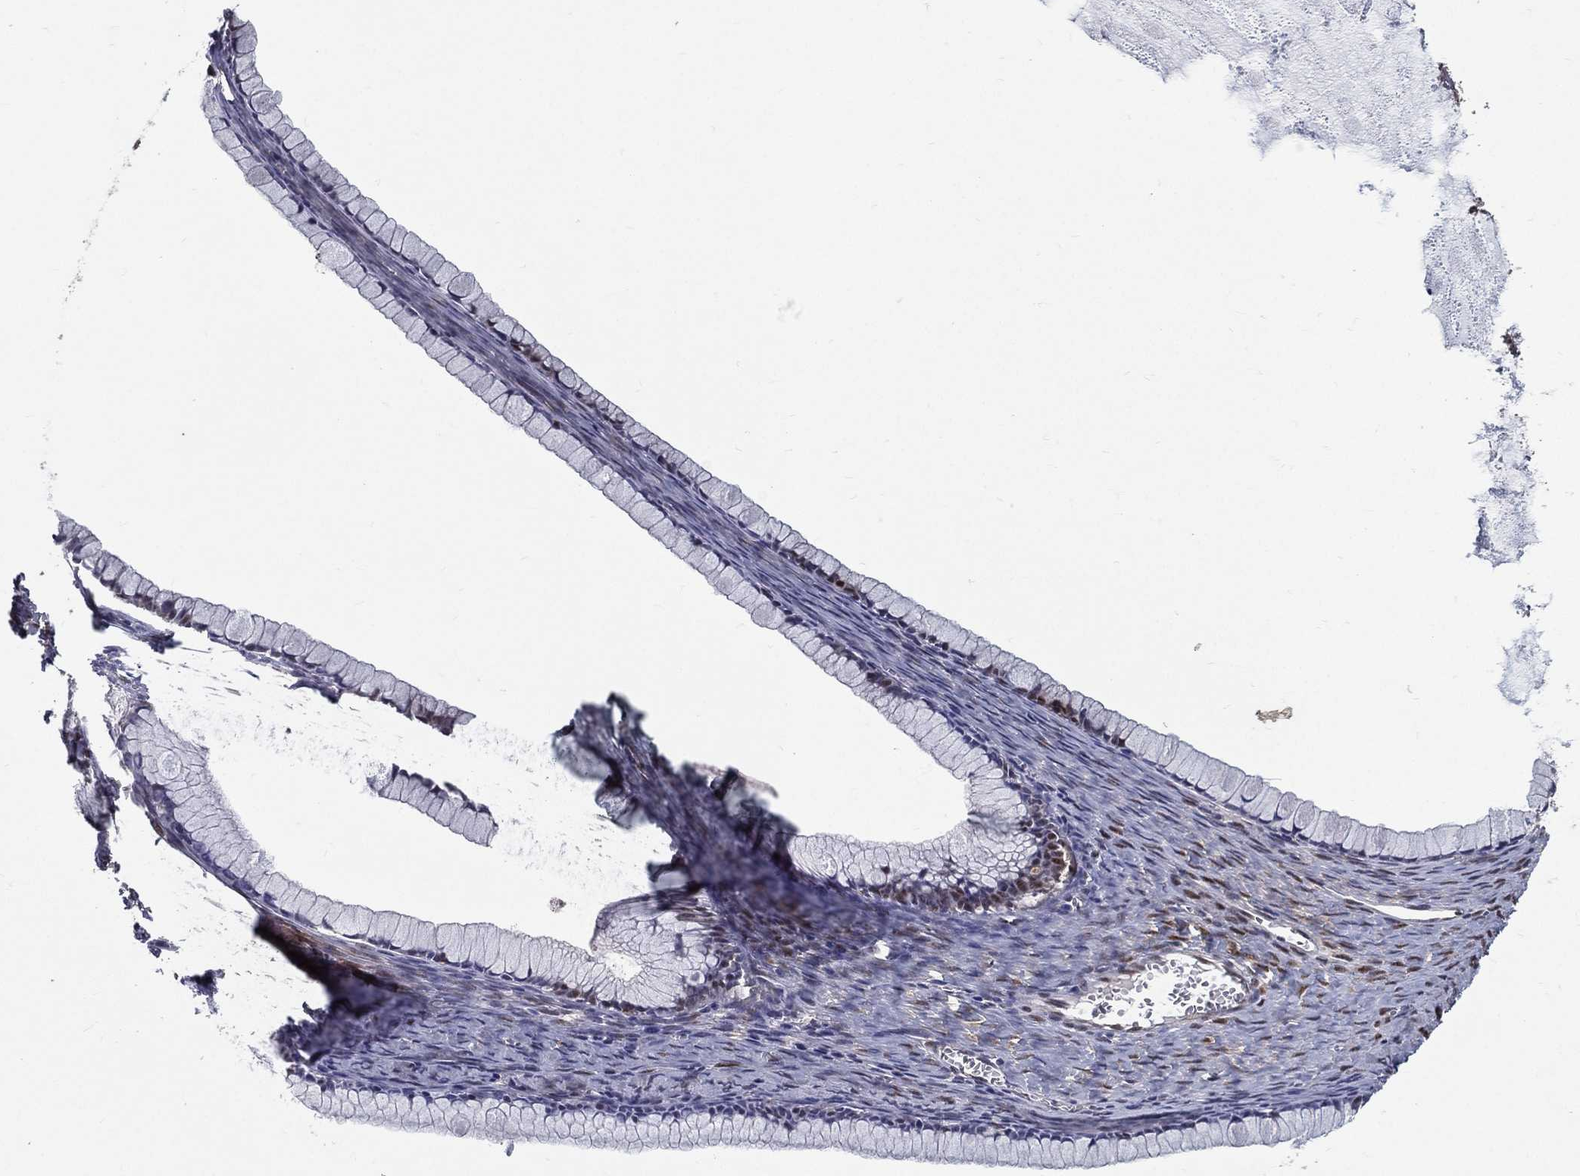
{"staining": {"intensity": "negative", "quantity": "none", "location": "none"}, "tissue": "ovarian cancer", "cell_type": "Tumor cells", "image_type": "cancer", "snomed": [{"axis": "morphology", "description": "Cystadenocarcinoma, mucinous, NOS"}, {"axis": "topography", "description": "Ovary"}], "caption": "DAB immunohistochemical staining of ovarian cancer reveals no significant staining in tumor cells.", "gene": "CARM1", "patient": {"sex": "female", "age": 41}}